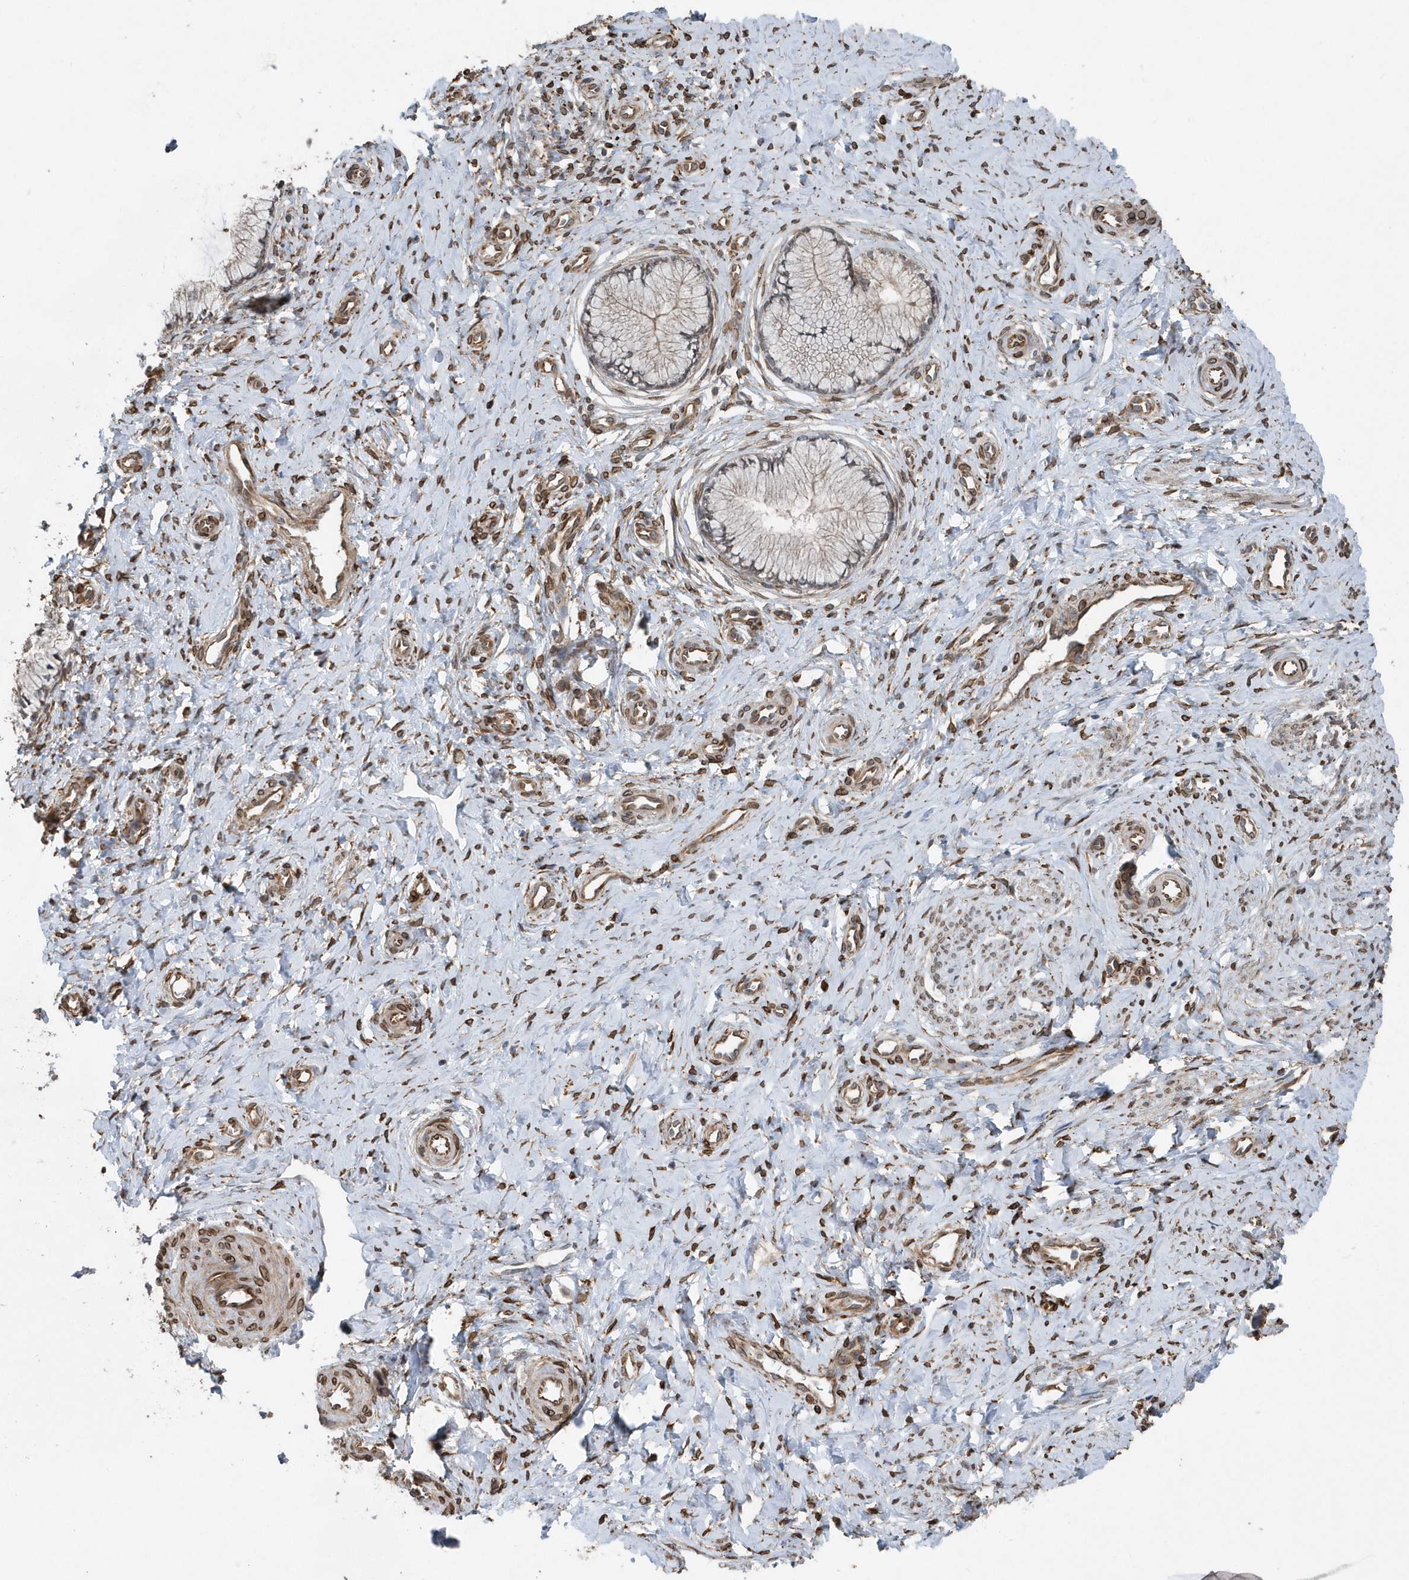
{"staining": {"intensity": "moderate", "quantity": "25%-75%", "location": "cytoplasmic/membranous"}, "tissue": "cervix", "cell_type": "Glandular cells", "image_type": "normal", "snomed": [{"axis": "morphology", "description": "Normal tissue, NOS"}, {"axis": "topography", "description": "Cervix"}], "caption": "Cervix stained with IHC displays moderate cytoplasmic/membranous staining in approximately 25%-75% of glandular cells. (DAB = brown stain, brightfield microscopy at high magnification).", "gene": "MCC", "patient": {"sex": "female", "age": 36}}